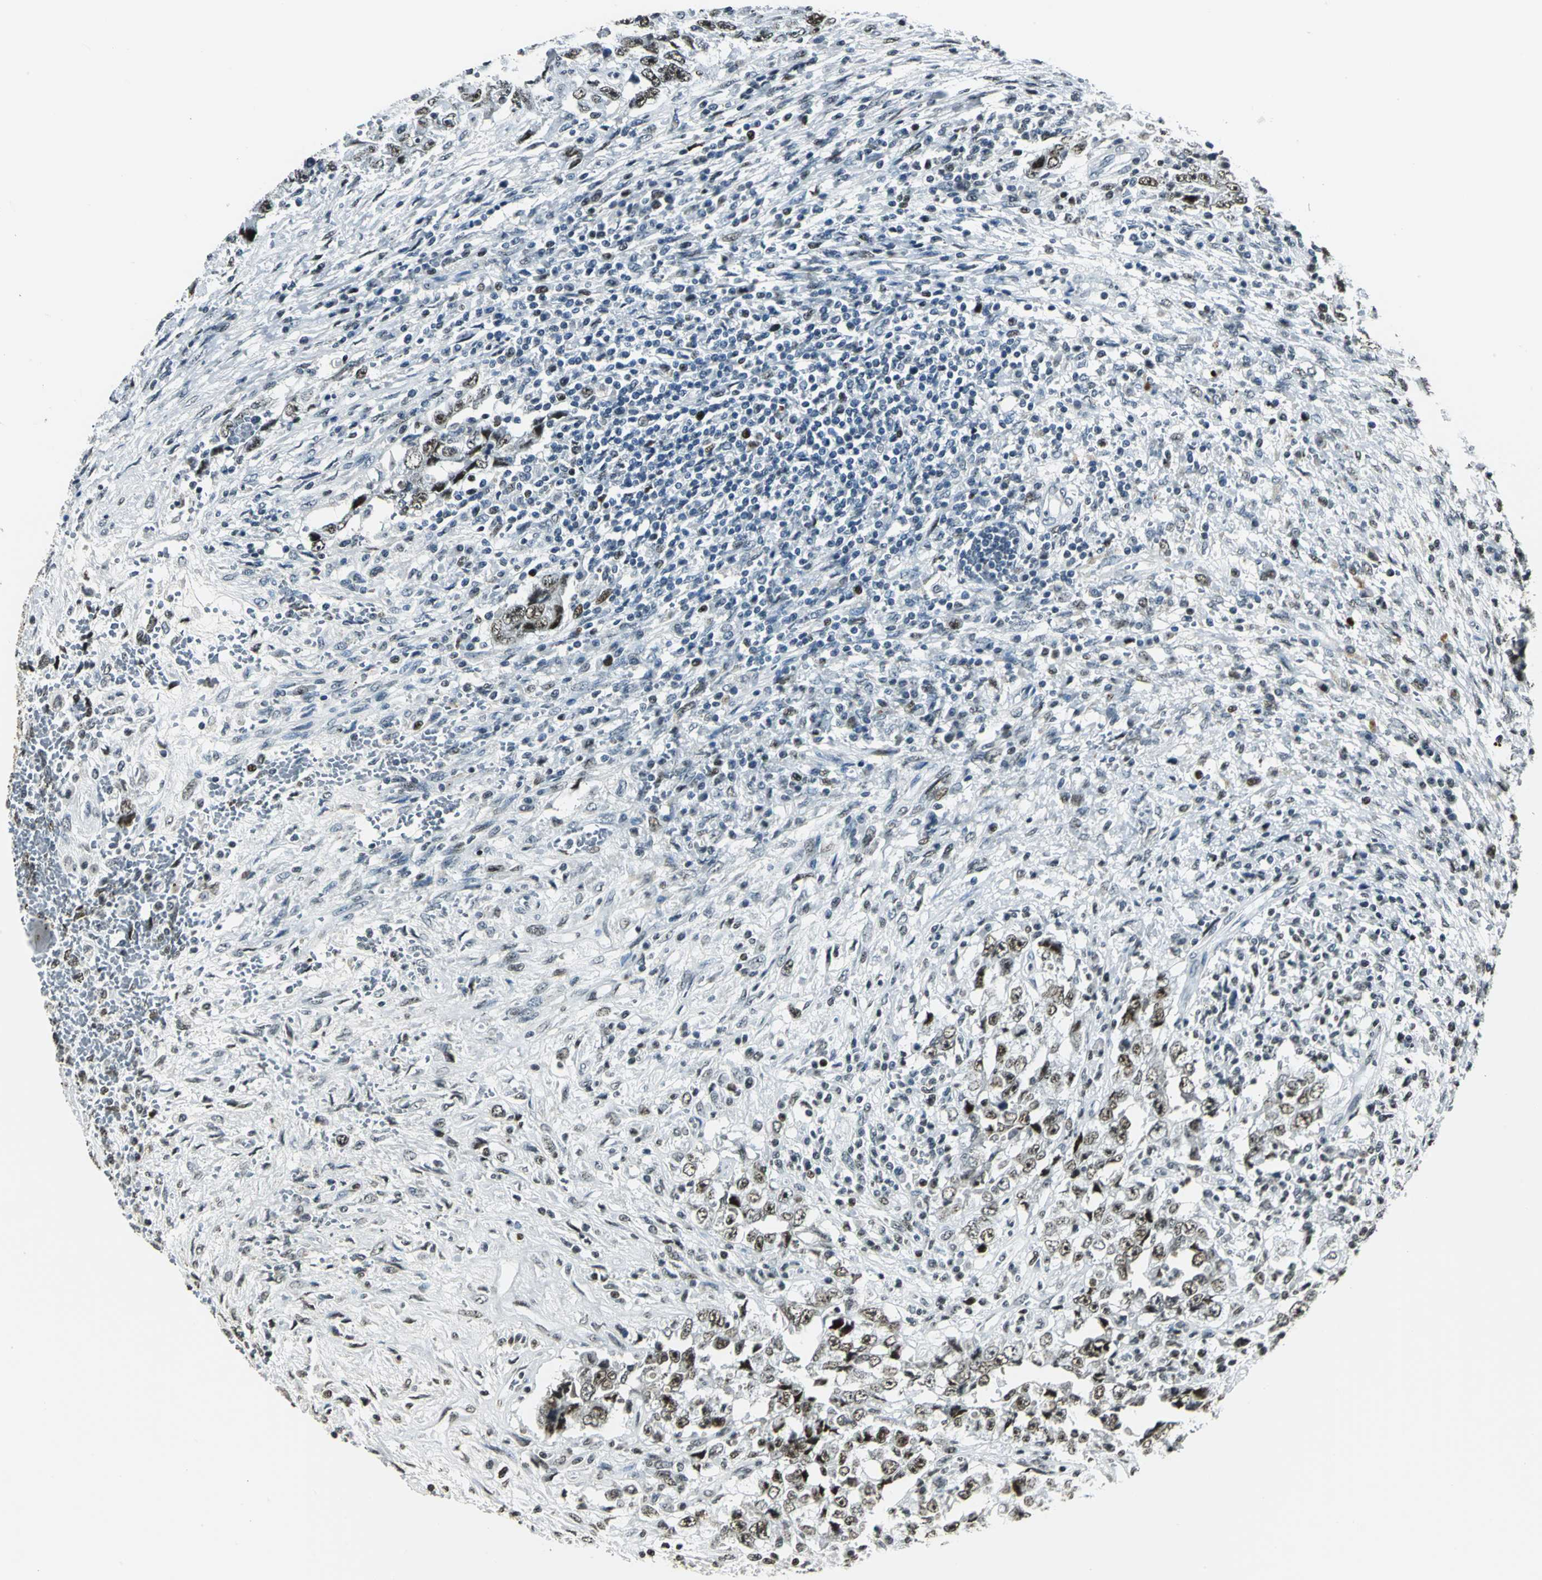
{"staining": {"intensity": "moderate", "quantity": ">75%", "location": "nuclear"}, "tissue": "testis cancer", "cell_type": "Tumor cells", "image_type": "cancer", "snomed": [{"axis": "morphology", "description": "Carcinoma, Embryonal, NOS"}, {"axis": "topography", "description": "Testis"}], "caption": "Brown immunohistochemical staining in human testis cancer exhibits moderate nuclear staining in about >75% of tumor cells.", "gene": "MCM4", "patient": {"sex": "male", "age": 26}}